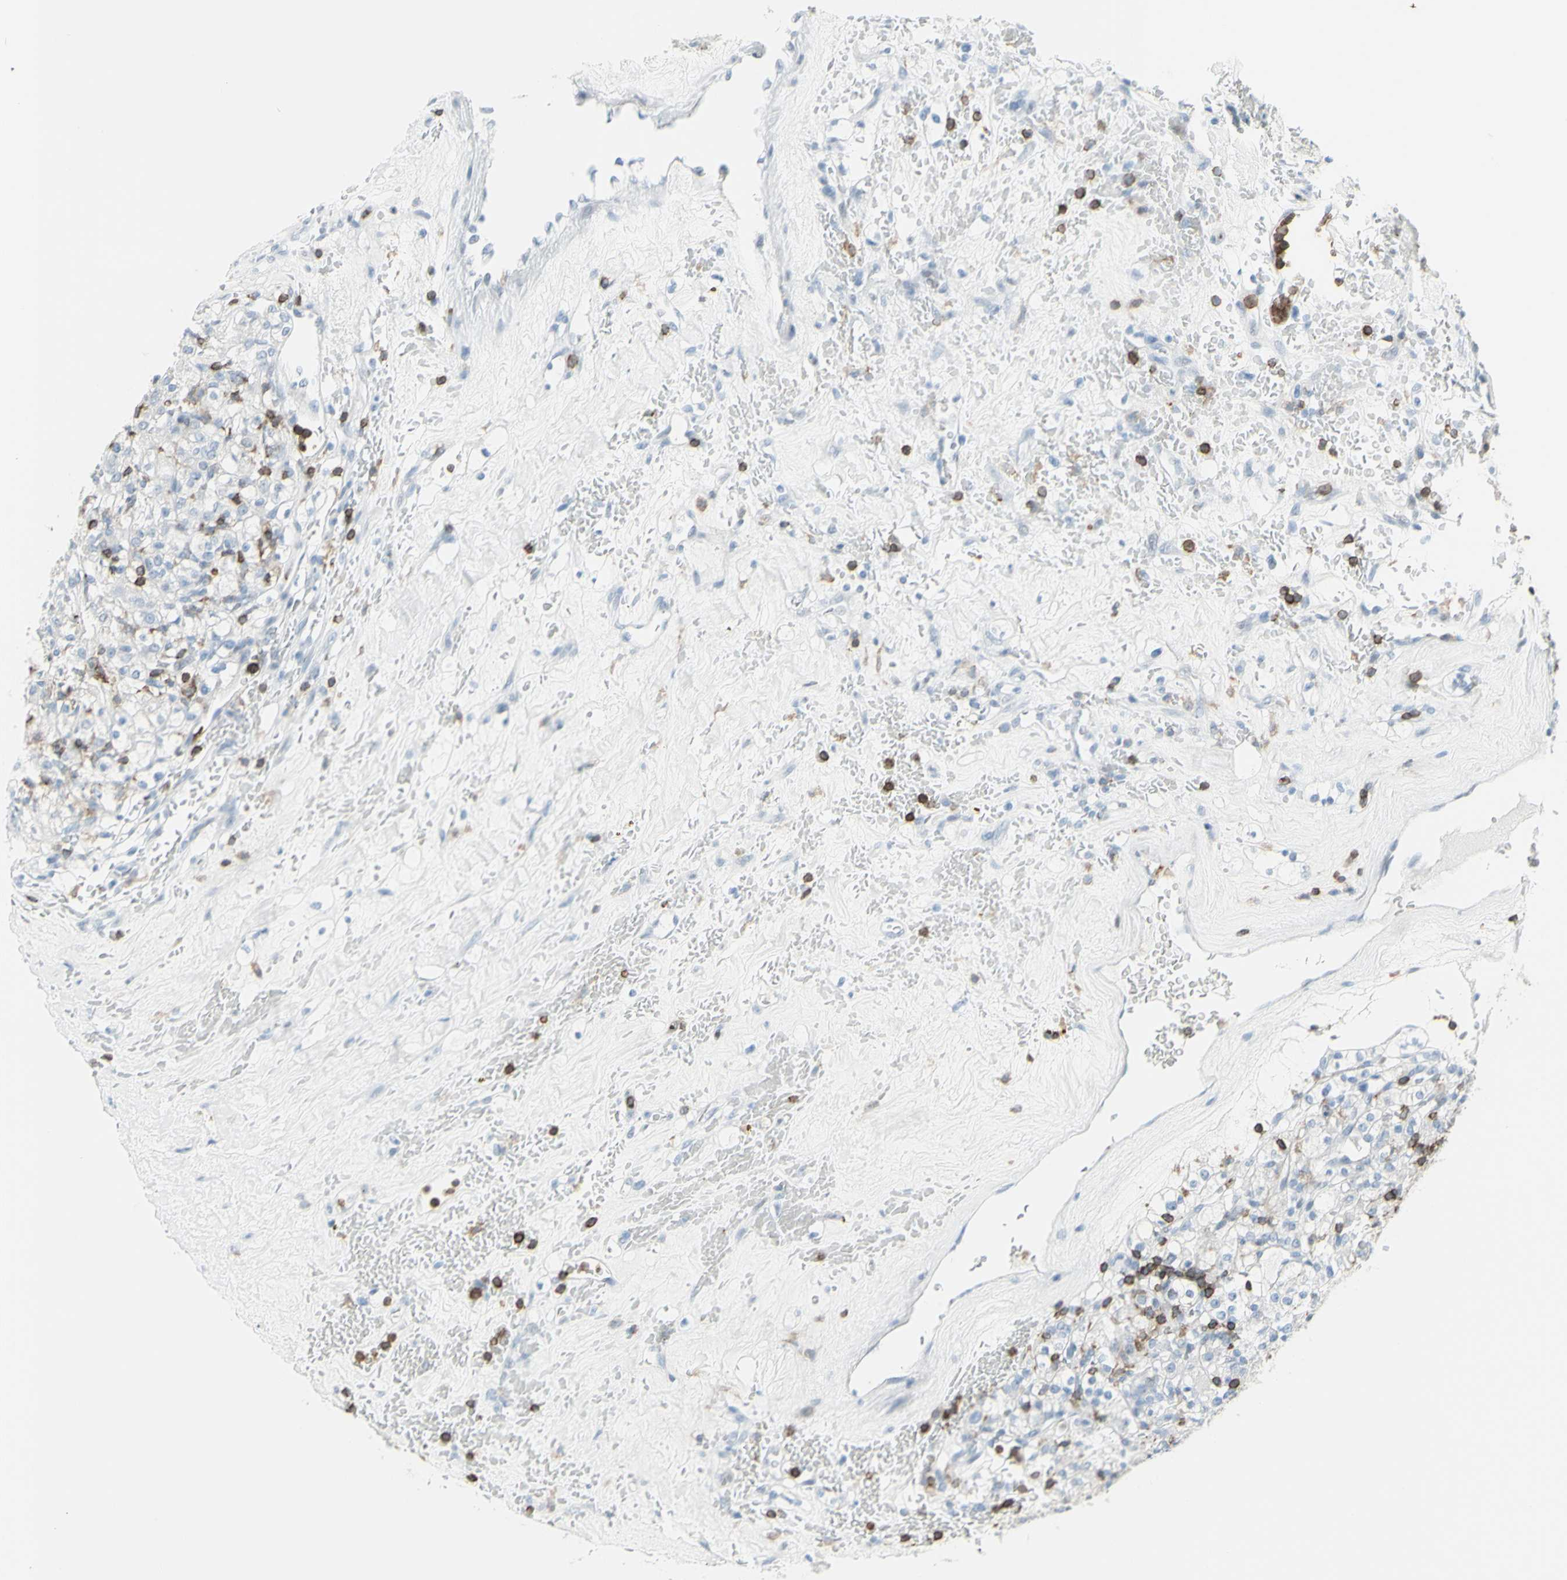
{"staining": {"intensity": "negative", "quantity": "none", "location": "none"}, "tissue": "renal cancer", "cell_type": "Tumor cells", "image_type": "cancer", "snomed": [{"axis": "morphology", "description": "Normal tissue, NOS"}, {"axis": "morphology", "description": "Adenocarcinoma, NOS"}, {"axis": "topography", "description": "Kidney"}], "caption": "An immunohistochemistry image of renal adenocarcinoma is shown. There is no staining in tumor cells of renal adenocarcinoma. (Brightfield microscopy of DAB immunohistochemistry at high magnification).", "gene": "NRG1", "patient": {"sex": "female", "age": 72}}